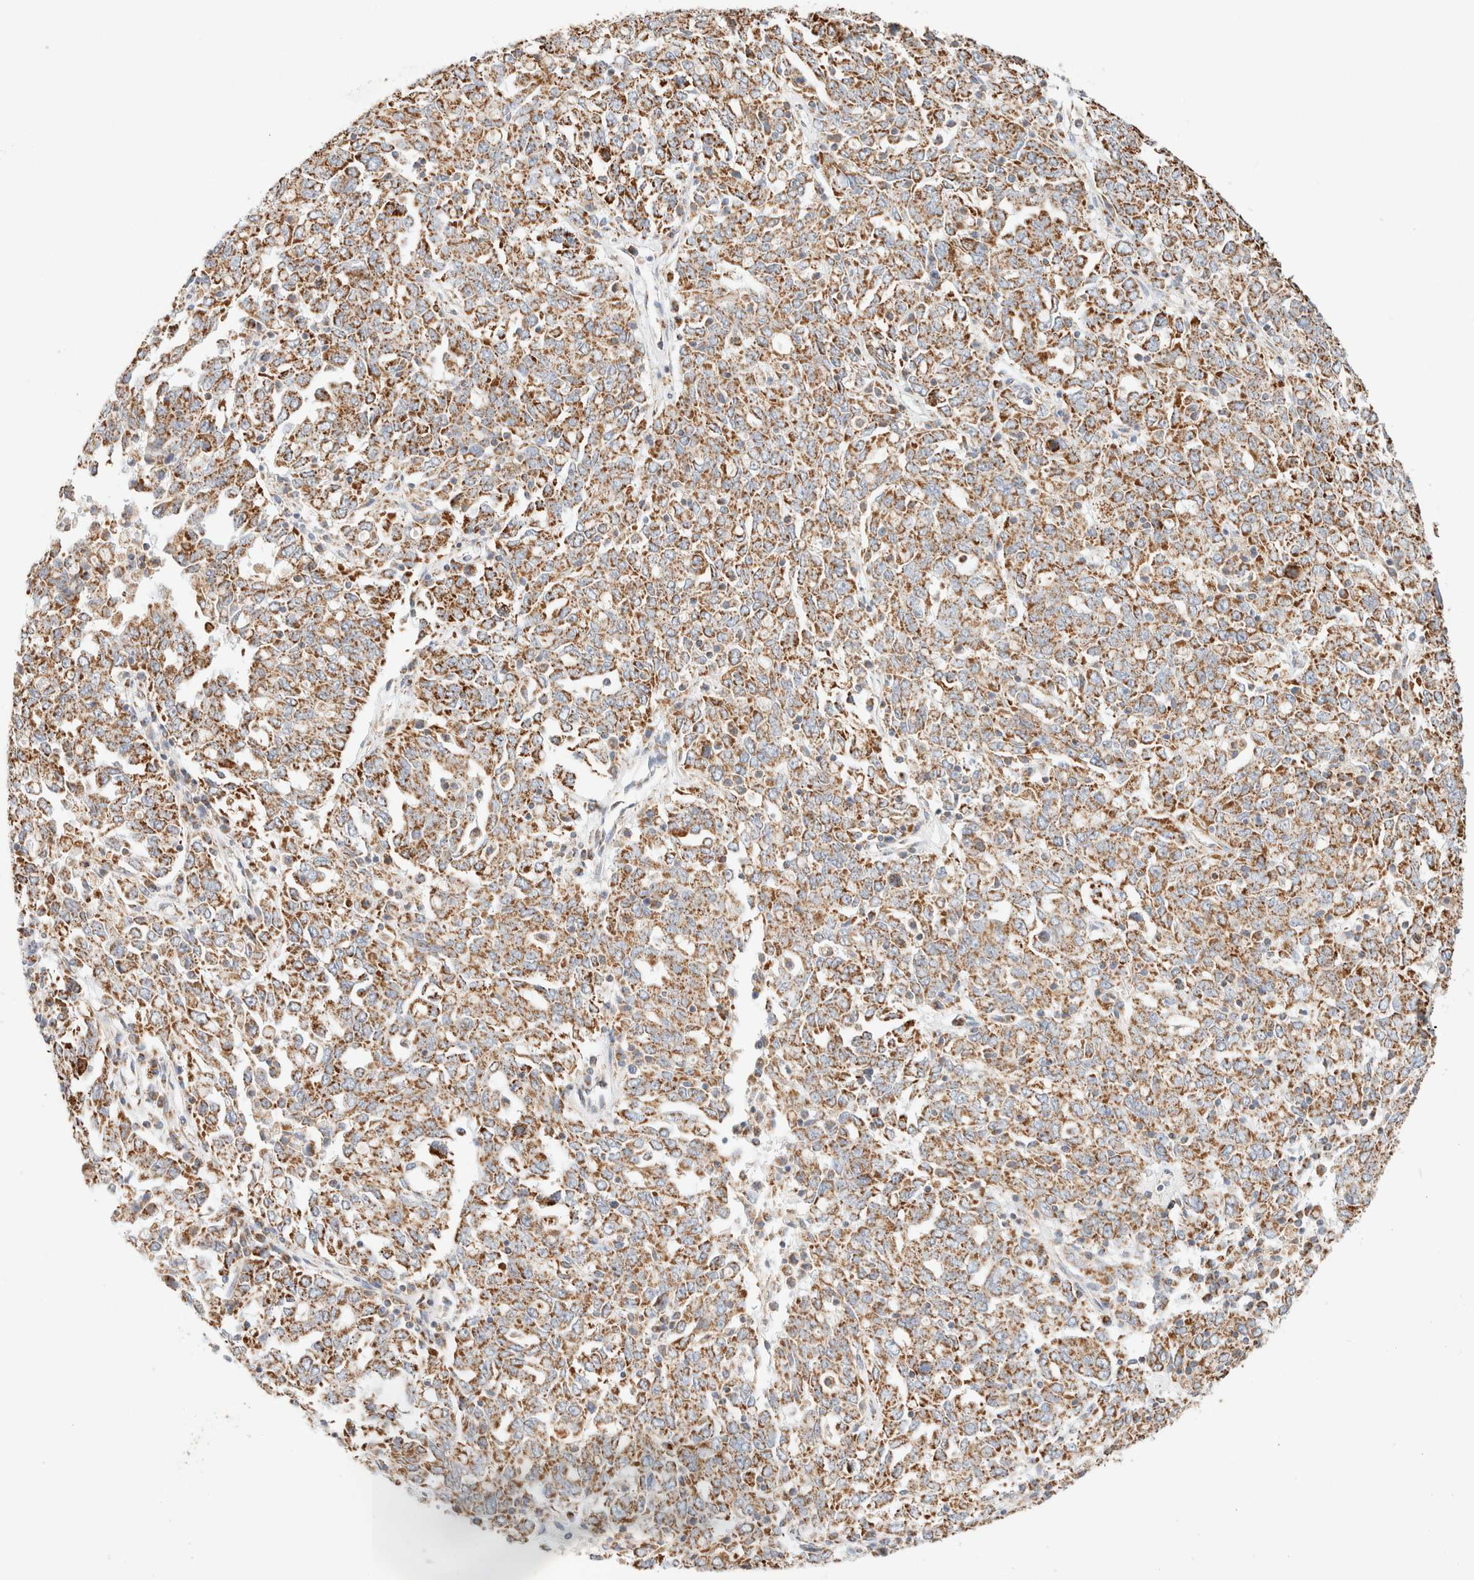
{"staining": {"intensity": "moderate", "quantity": ">75%", "location": "cytoplasmic/membranous"}, "tissue": "ovarian cancer", "cell_type": "Tumor cells", "image_type": "cancer", "snomed": [{"axis": "morphology", "description": "Carcinoma, endometroid"}, {"axis": "topography", "description": "Ovary"}], "caption": "IHC staining of ovarian cancer, which shows medium levels of moderate cytoplasmic/membranous staining in approximately >75% of tumor cells indicating moderate cytoplasmic/membranous protein expression. The staining was performed using DAB (3,3'-diaminobenzidine) (brown) for protein detection and nuclei were counterstained in hematoxylin (blue).", "gene": "PHB2", "patient": {"sex": "female", "age": 62}}